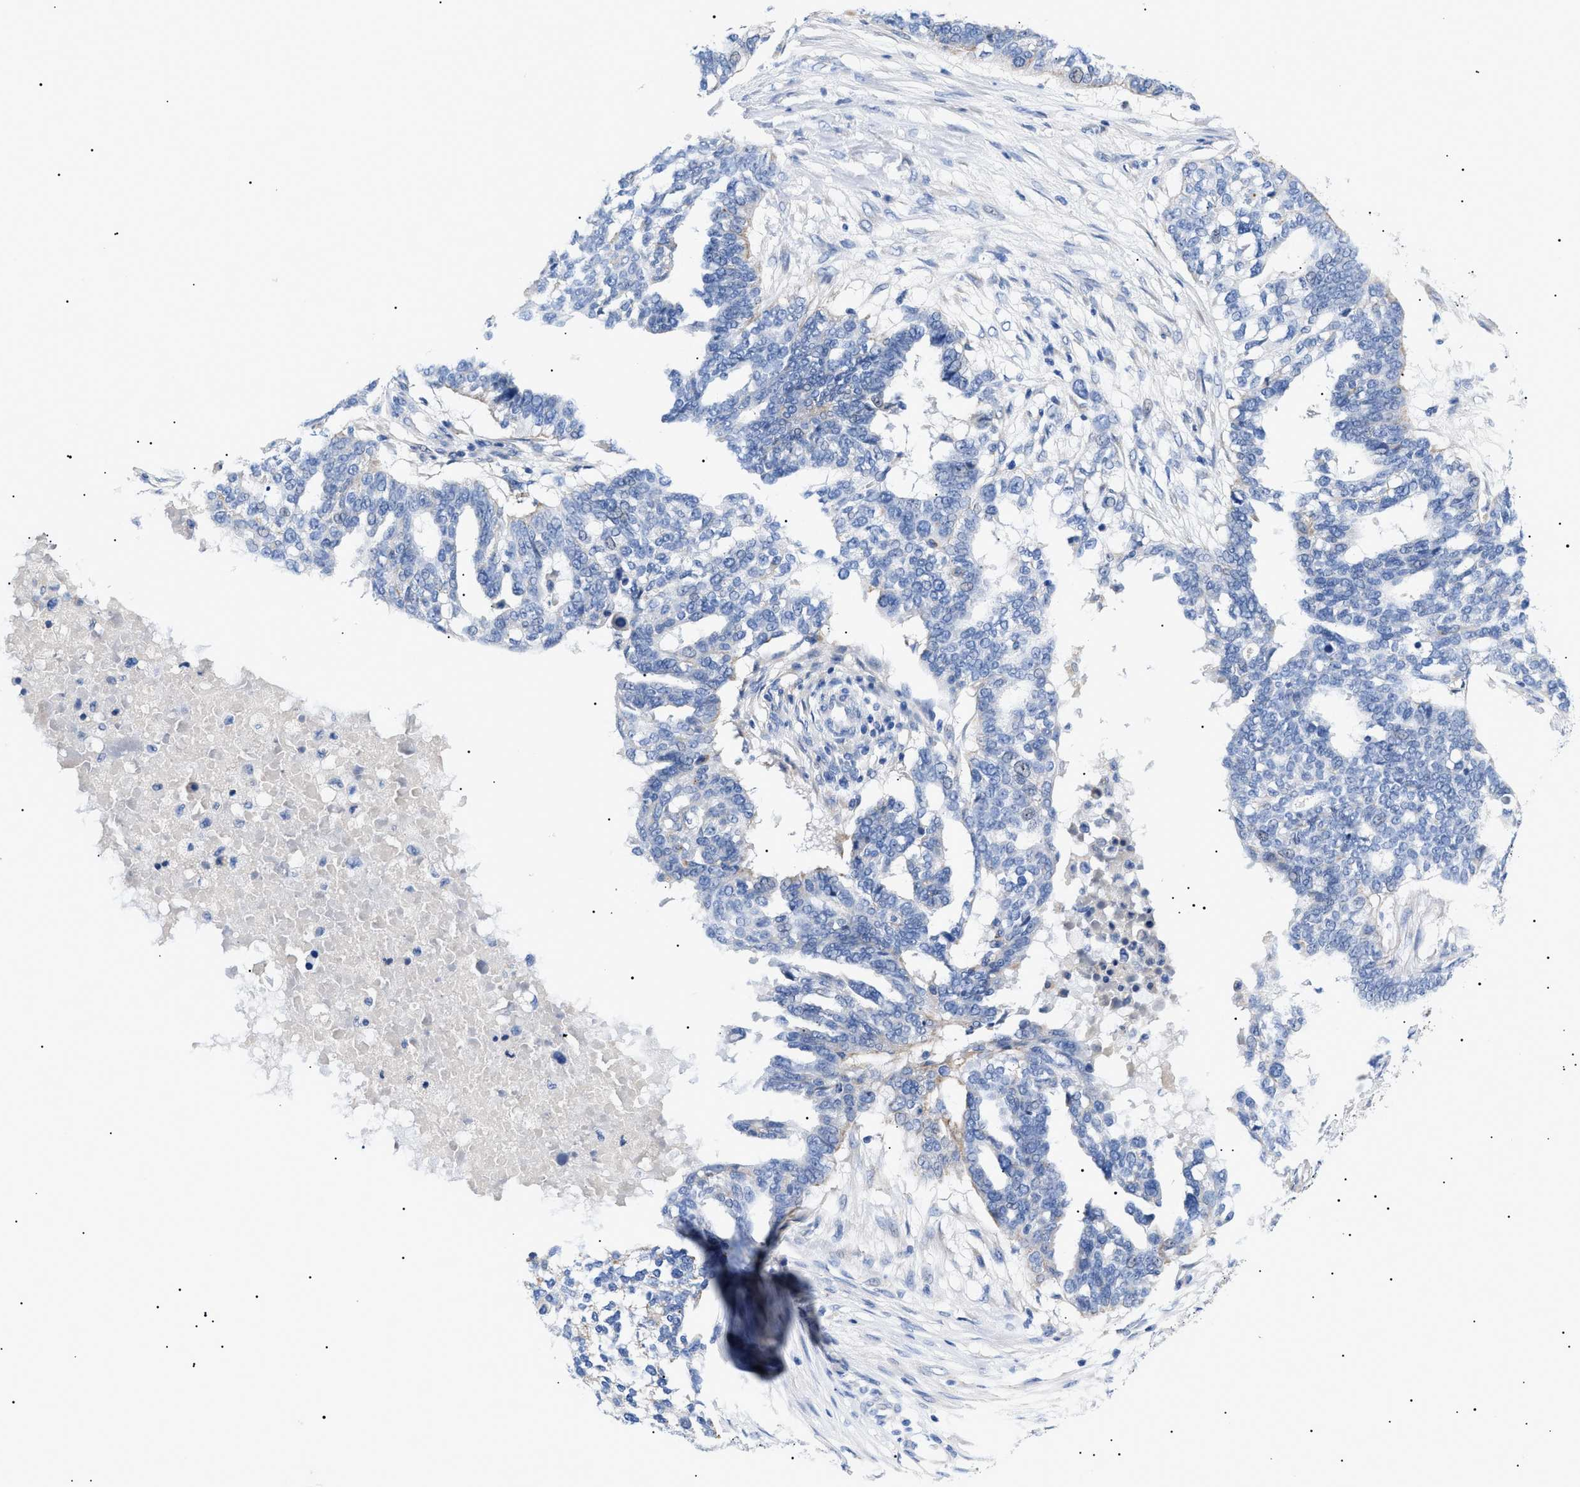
{"staining": {"intensity": "negative", "quantity": "none", "location": "none"}, "tissue": "ovarian cancer", "cell_type": "Tumor cells", "image_type": "cancer", "snomed": [{"axis": "morphology", "description": "Cystadenocarcinoma, serous, NOS"}, {"axis": "topography", "description": "Ovary"}], "caption": "This is an IHC image of human ovarian cancer. There is no staining in tumor cells.", "gene": "ACKR1", "patient": {"sex": "female", "age": 59}}